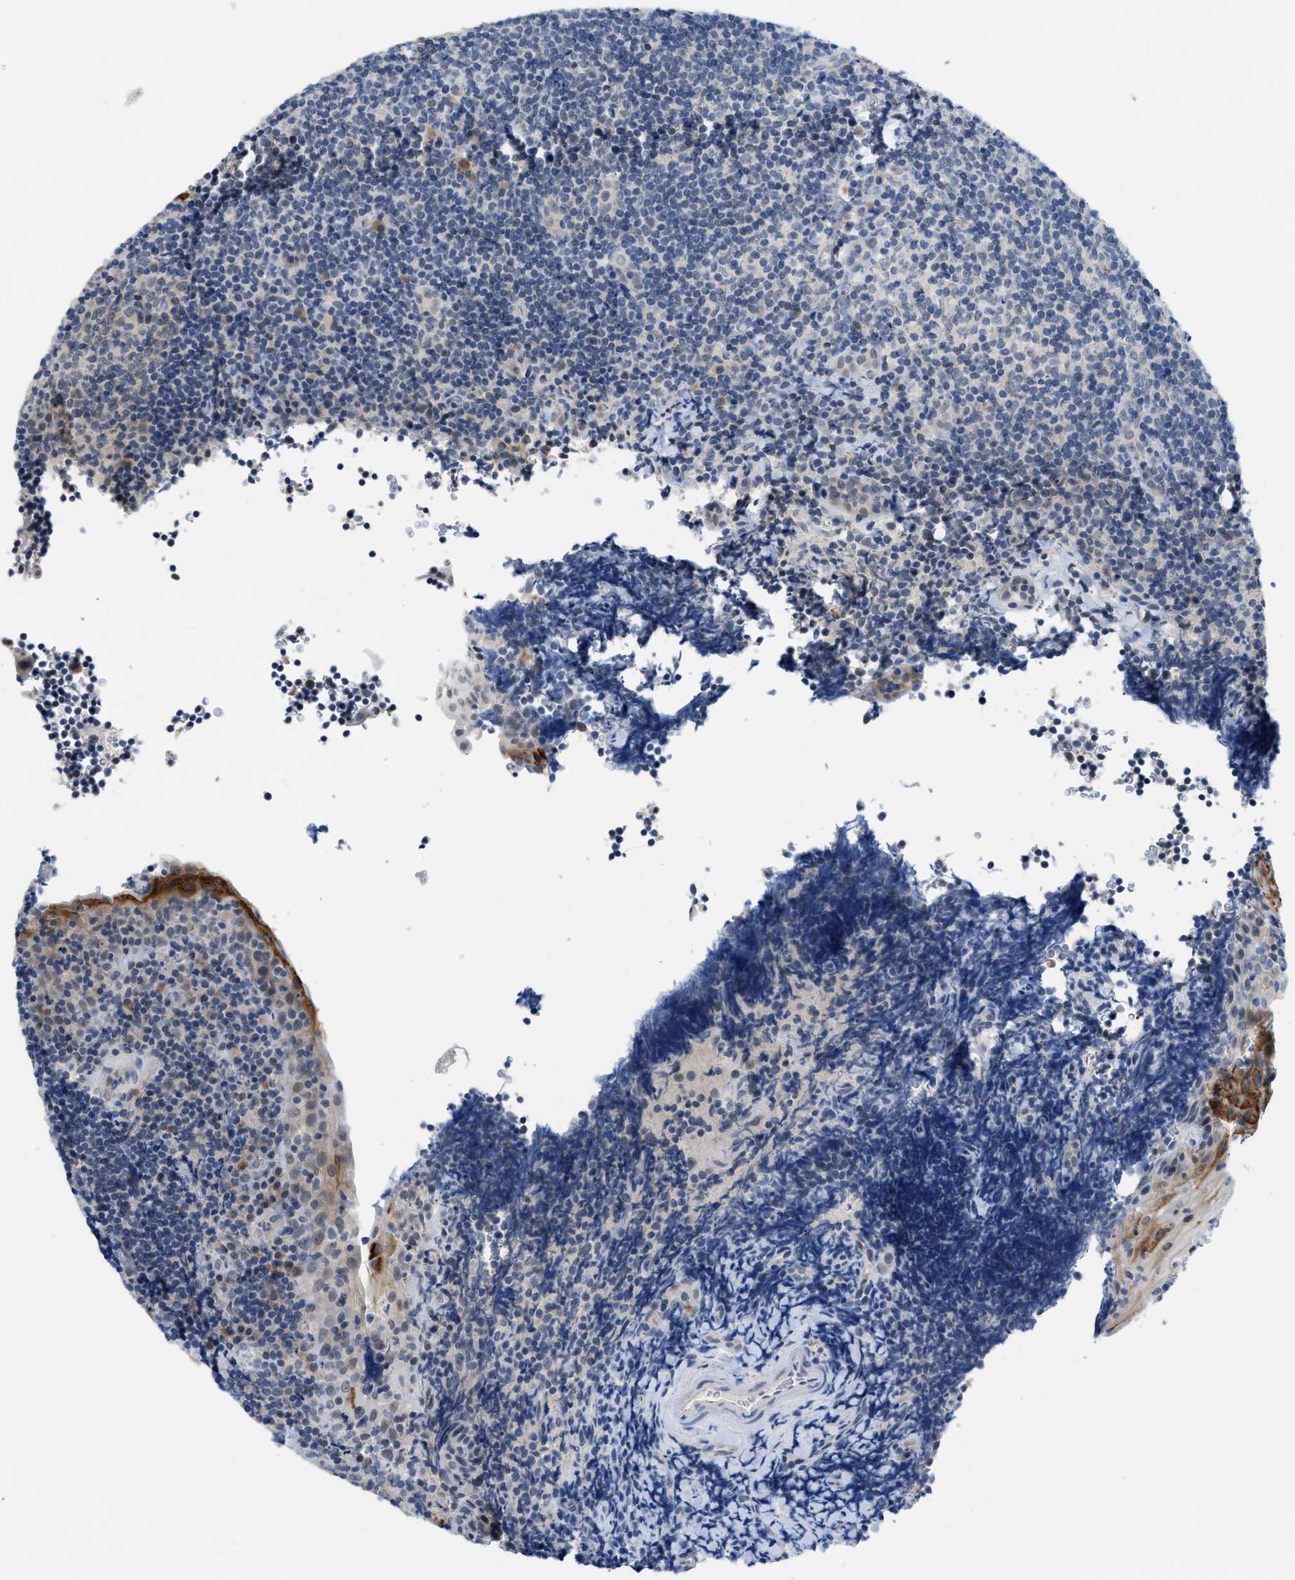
{"staining": {"intensity": "weak", "quantity": "25%-75%", "location": "cytoplasmic/membranous"}, "tissue": "tonsil", "cell_type": "Germinal center cells", "image_type": "normal", "snomed": [{"axis": "morphology", "description": "Normal tissue, NOS"}, {"axis": "topography", "description": "Tonsil"}], "caption": "The micrograph reveals staining of benign tonsil, revealing weak cytoplasmic/membranous protein staining (brown color) within germinal center cells.", "gene": "PSAT1", "patient": {"sex": "male", "age": 37}}